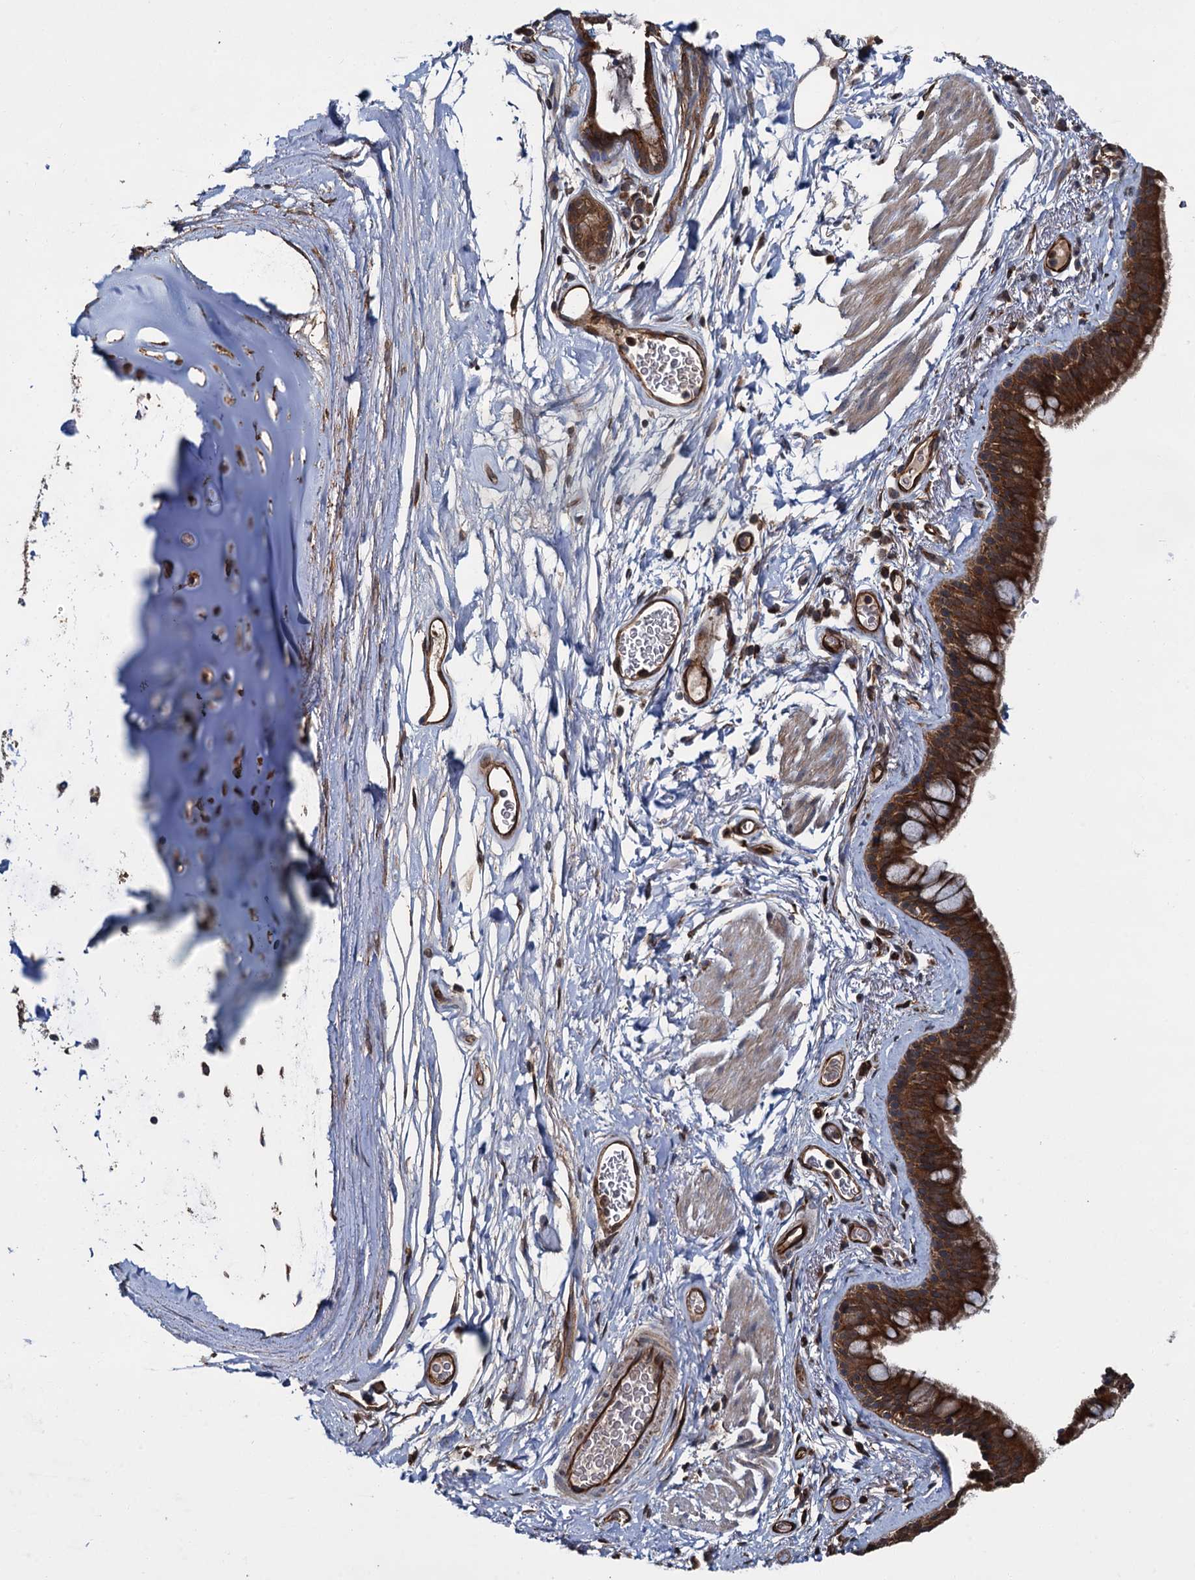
{"staining": {"intensity": "strong", "quantity": ">75%", "location": "cytoplasmic/membranous"}, "tissue": "bronchus", "cell_type": "Respiratory epithelial cells", "image_type": "normal", "snomed": [{"axis": "morphology", "description": "Normal tissue, NOS"}, {"axis": "topography", "description": "Cartilage tissue"}], "caption": "This is an image of IHC staining of benign bronchus, which shows strong expression in the cytoplasmic/membranous of respiratory epithelial cells.", "gene": "ZFYVE19", "patient": {"sex": "male", "age": 63}}